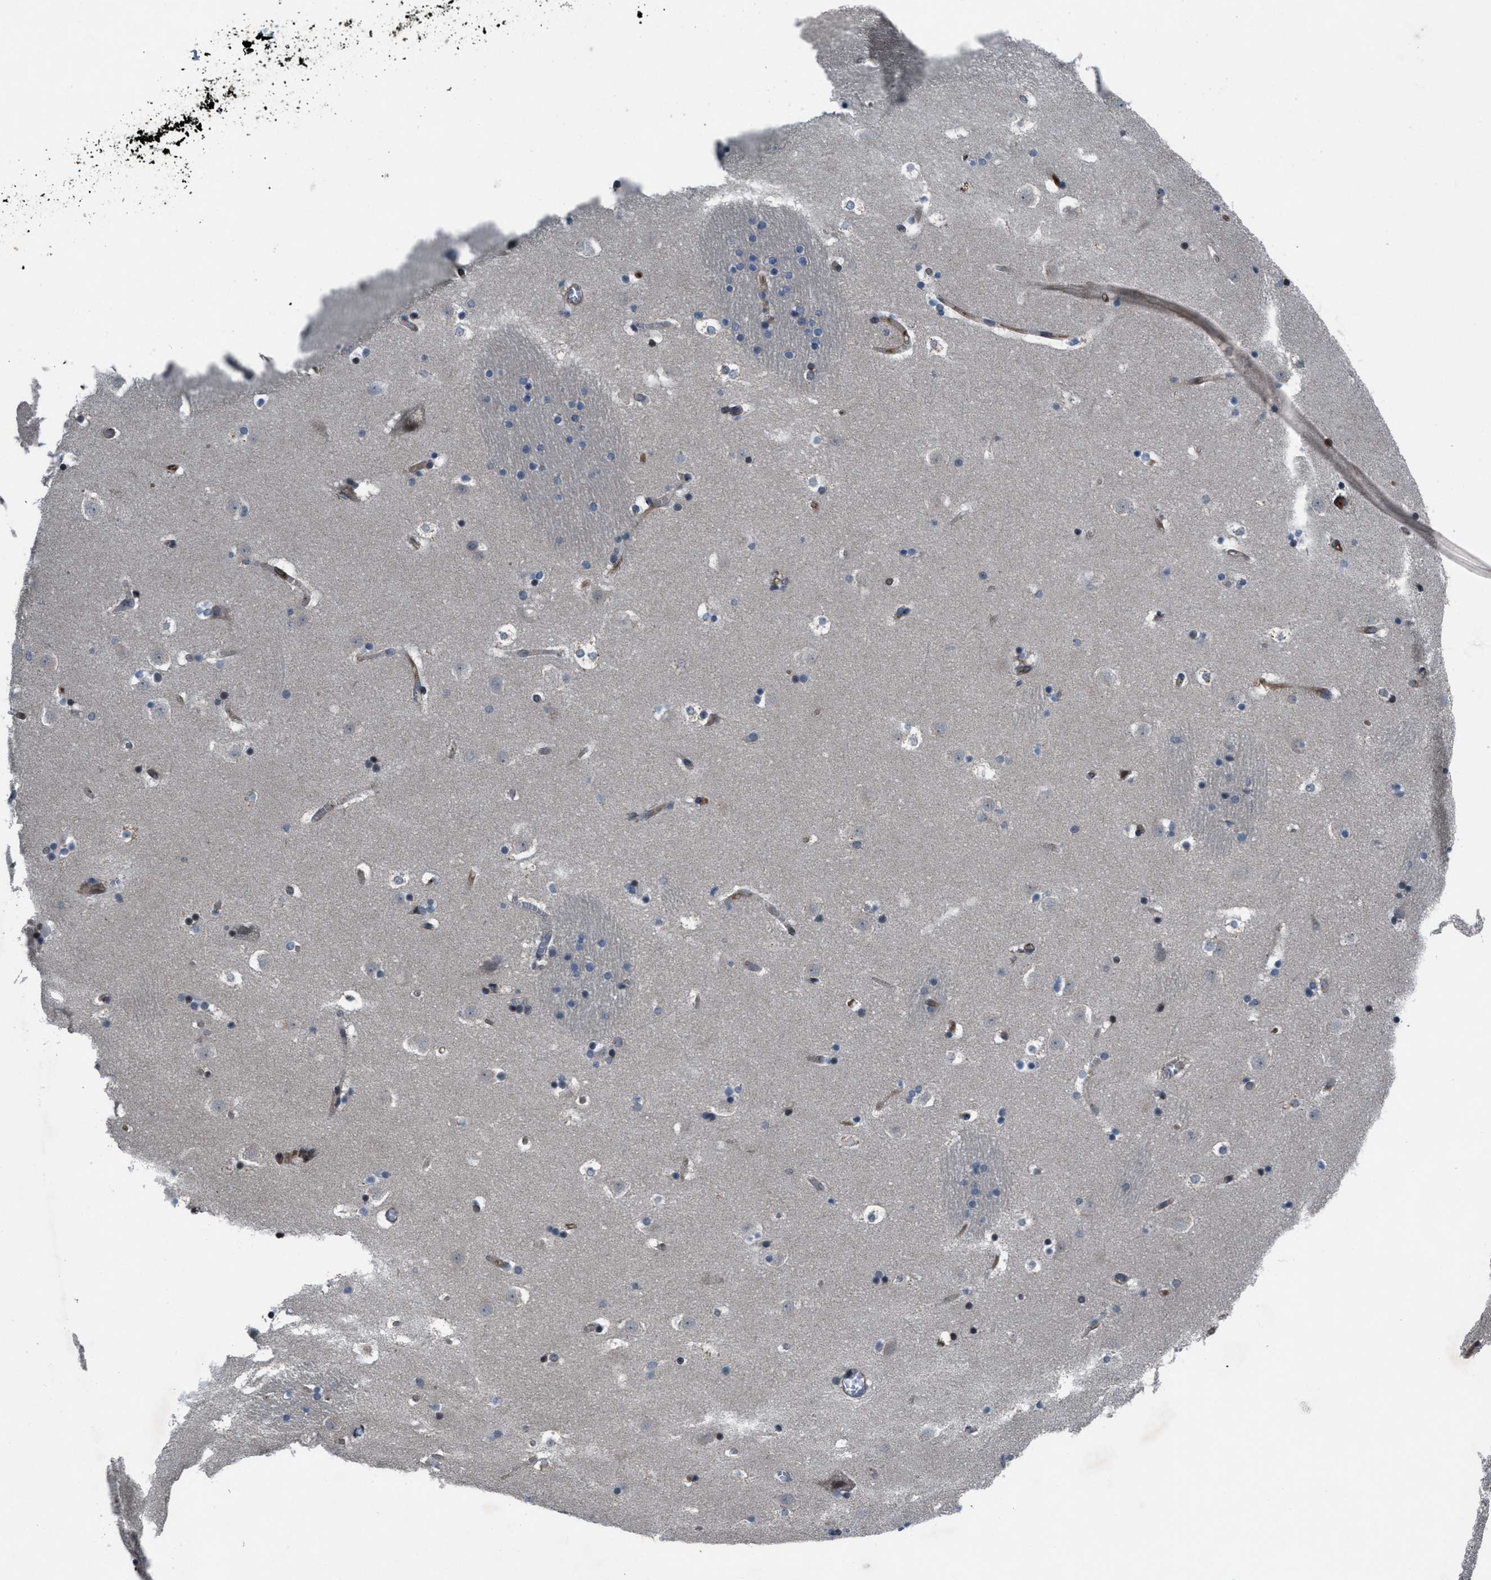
{"staining": {"intensity": "moderate", "quantity": "<25%", "location": "cytoplasmic/membranous"}, "tissue": "caudate", "cell_type": "Glial cells", "image_type": "normal", "snomed": [{"axis": "morphology", "description": "Normal tissue, NOS"}, {"axis": "topography", "description": "Lateral ventricle wall"}], "caption": "Approximately <25% of glial cells in normal human caudate display moderate cytoplasmic/membranous protein positivity as visualized by brown immunohistochemical staining.", "gene": "SLC6A9", "patient": {"sex": "male", "age": 45}}